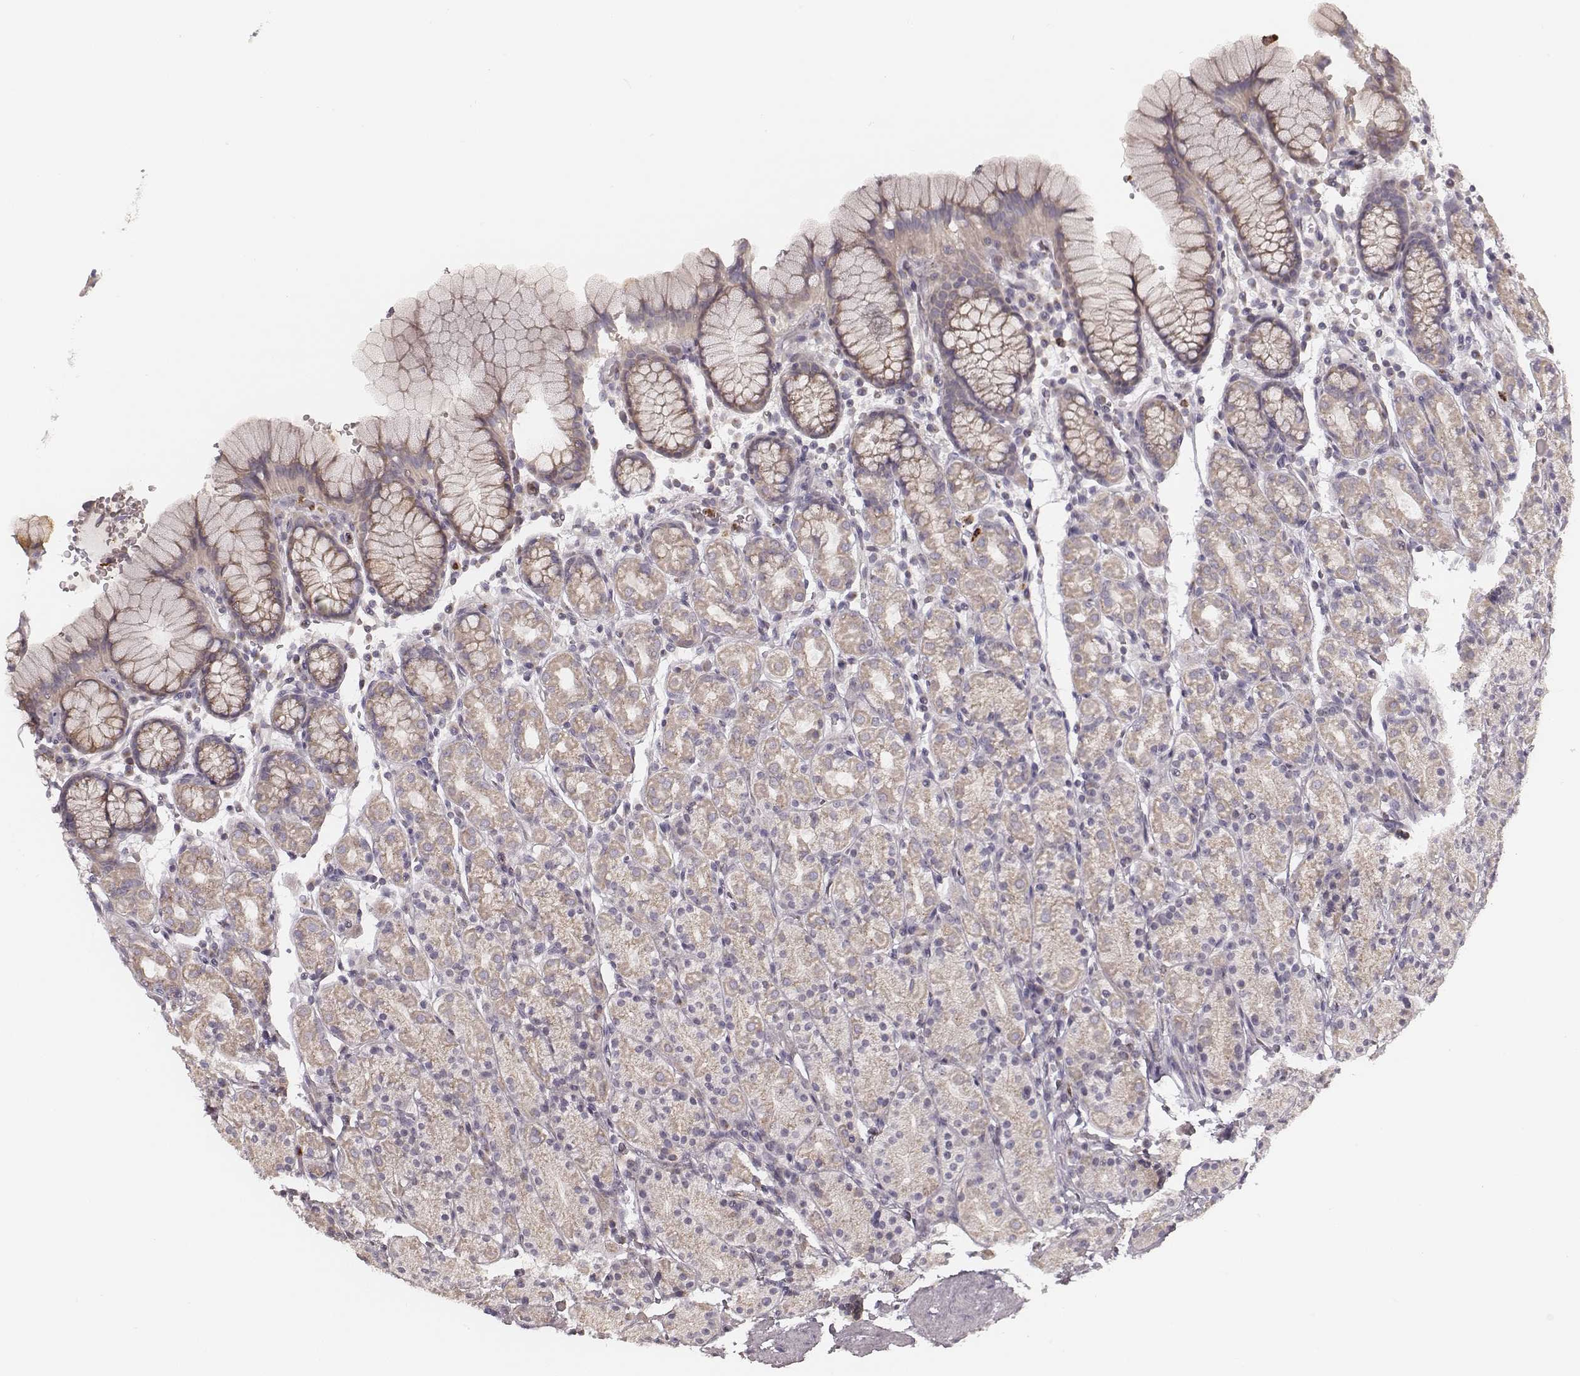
{"staining": {"intensity": "weak", "quantity": "<25%", "location": "cytoplasmic/membranous"}, "tissue": "stomach", "cell_type": "Glandular cells", "image_type": "normal", "snomed": [{"axis": "morphology", "description": "Normal tissue, NOS"}, {"axis": "topography", "description": "Stomach, upper"}, {"axis": "topography", "description": "Stomach"}], "caption": "Normal stomach was stained to show a protein in brown. There is no significant expression in glandular cells. (Brightfield microscopy of DAB IHC at high magnification).", "gene": "ABCA7", "patient": {"sex": "male", "age": 62}}